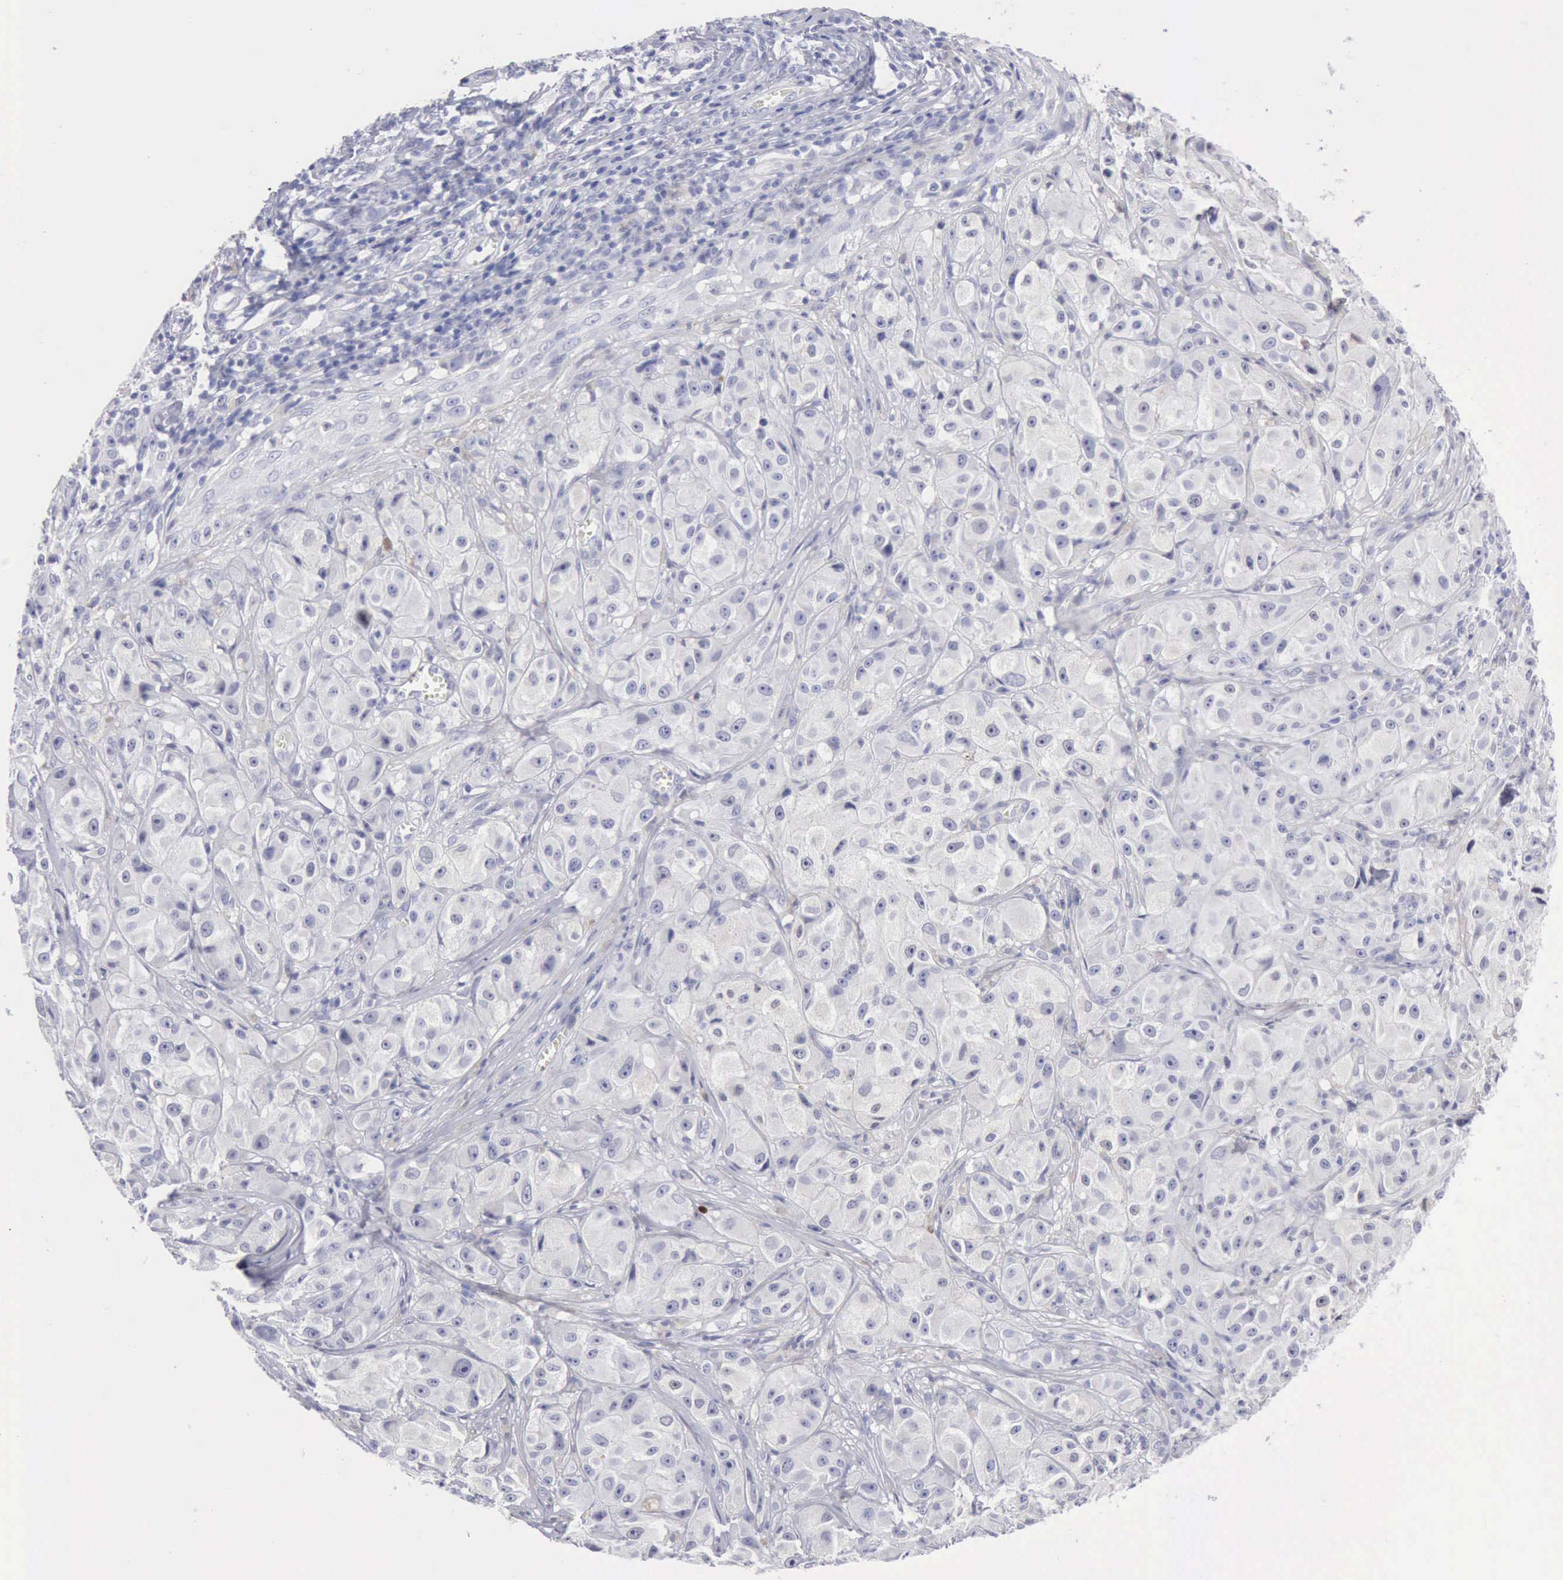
{"staining": {"intensity": "negative", "quantity": "none", "location": "none"}, "tissue": "melanoma", "cell_type": "Tumor cells", "image_type": "cancer", "snomed": [{"axis": "morphology", "description": "Malignant melanoma, NOS"}, {"axis": "topography", "description": "Skin"}], "caption": "Tumor cells are negative for brown protein staining in malignant melanoma.", "gene": "ANGEL1", "patient": {"sex": "male", "age": 56}}